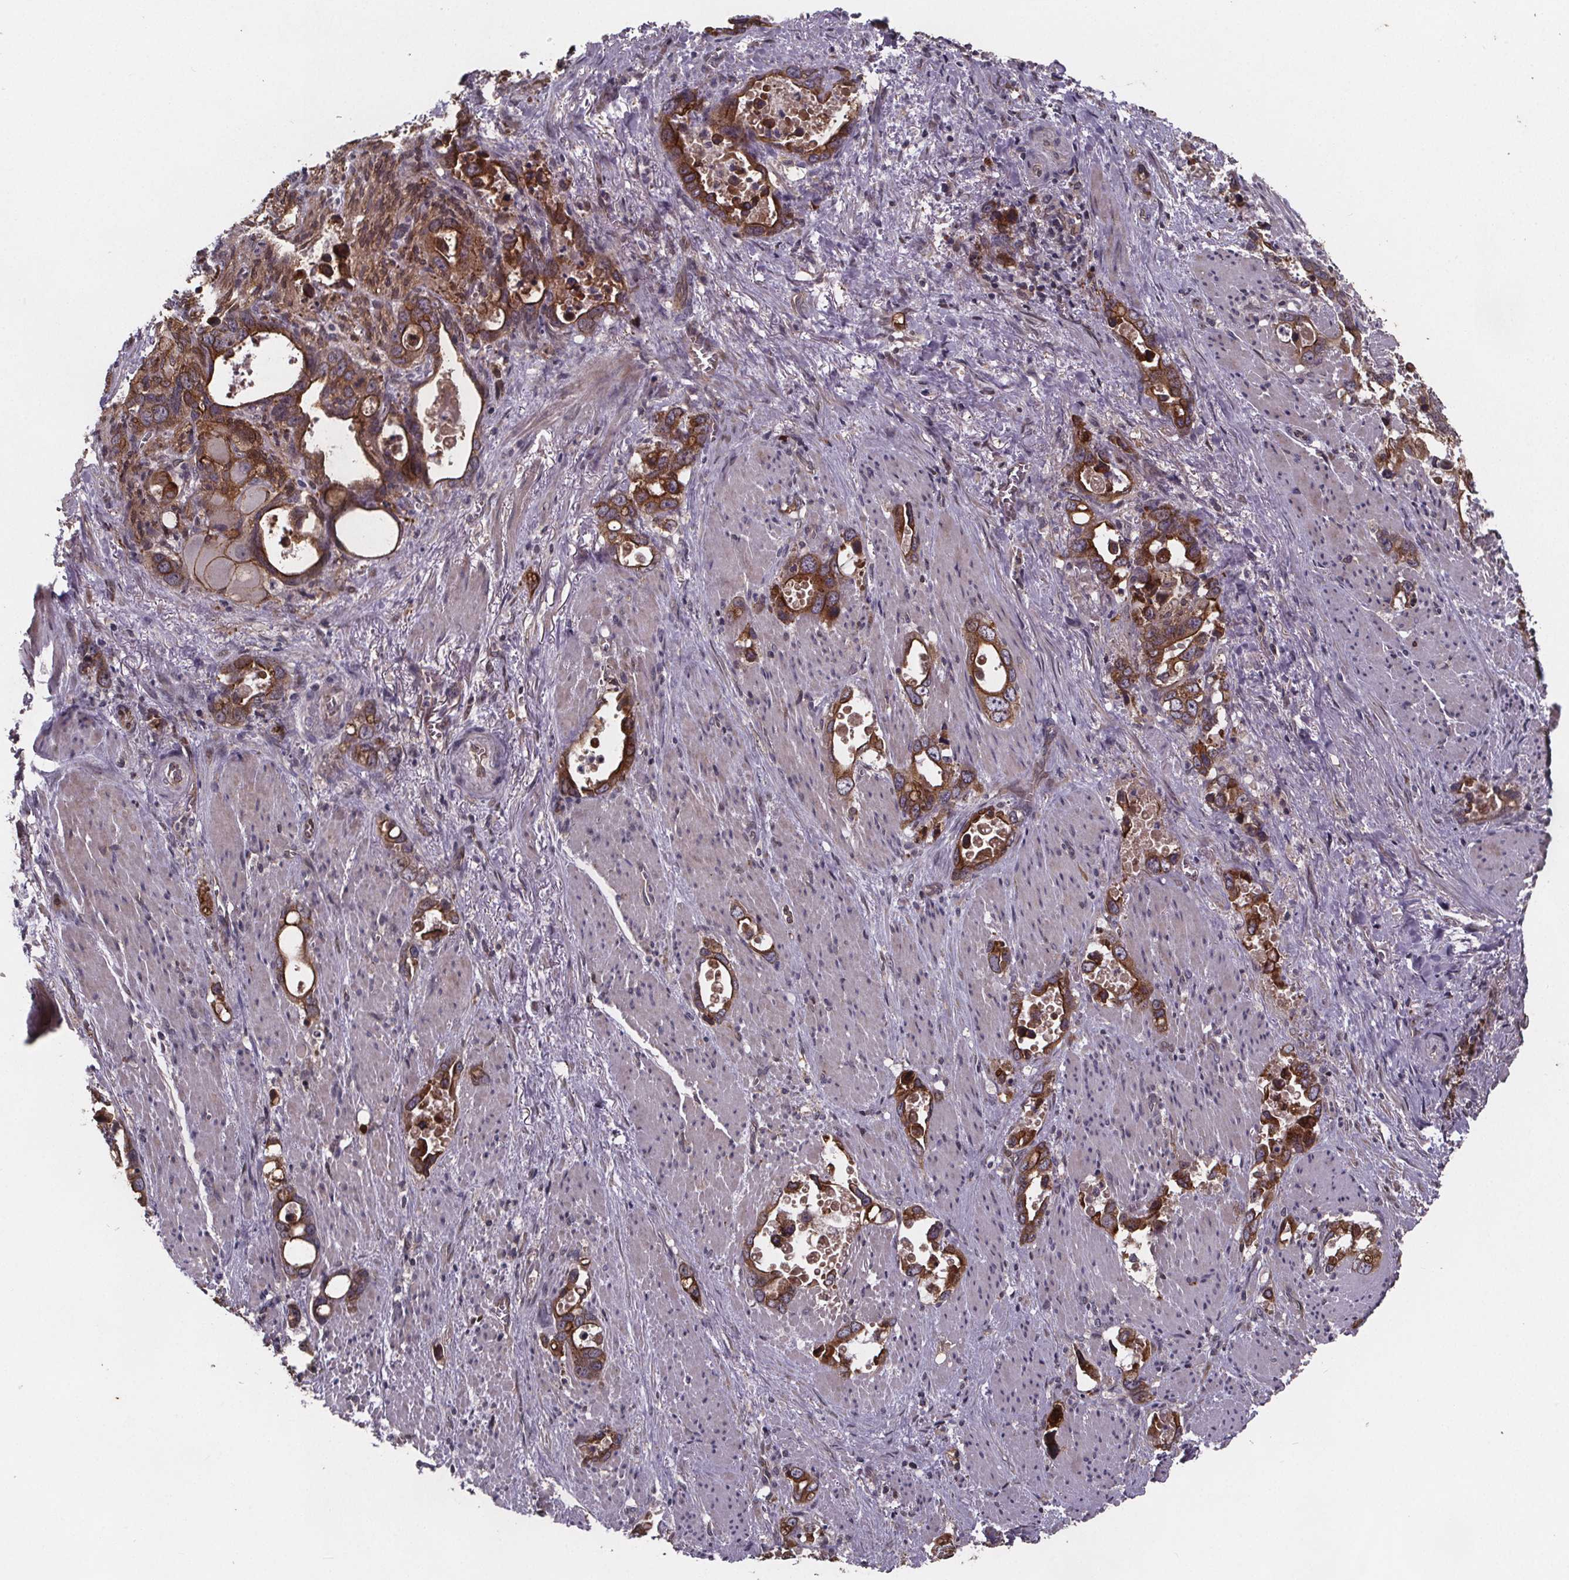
{"staining": {"intensity": "strong", "quantity": ">75%", "location": "cytoplasmic/membranous"}, "tissue": "stomach cancer", "cell_type": "Tumor cells", "image_type": "cancer", "snomed": [{"axis": "morphology", "description": "Normal tissue, NOS"}, {"axis": "morphology", "description": "Adenocarcinoma, NOS"}, {"axis": "topography", "description": "Esophagus"}, {"axis": "topography", "description": "Stomach, upper"}], "caption": "Protein staining of adenocarcinoma (stomach) tissue shows strong cytoplasmic/membranous staining in about >75% of tumor cells.", "gene": "FASTKD3", "patient": {"sex": "male", "age": 74}}